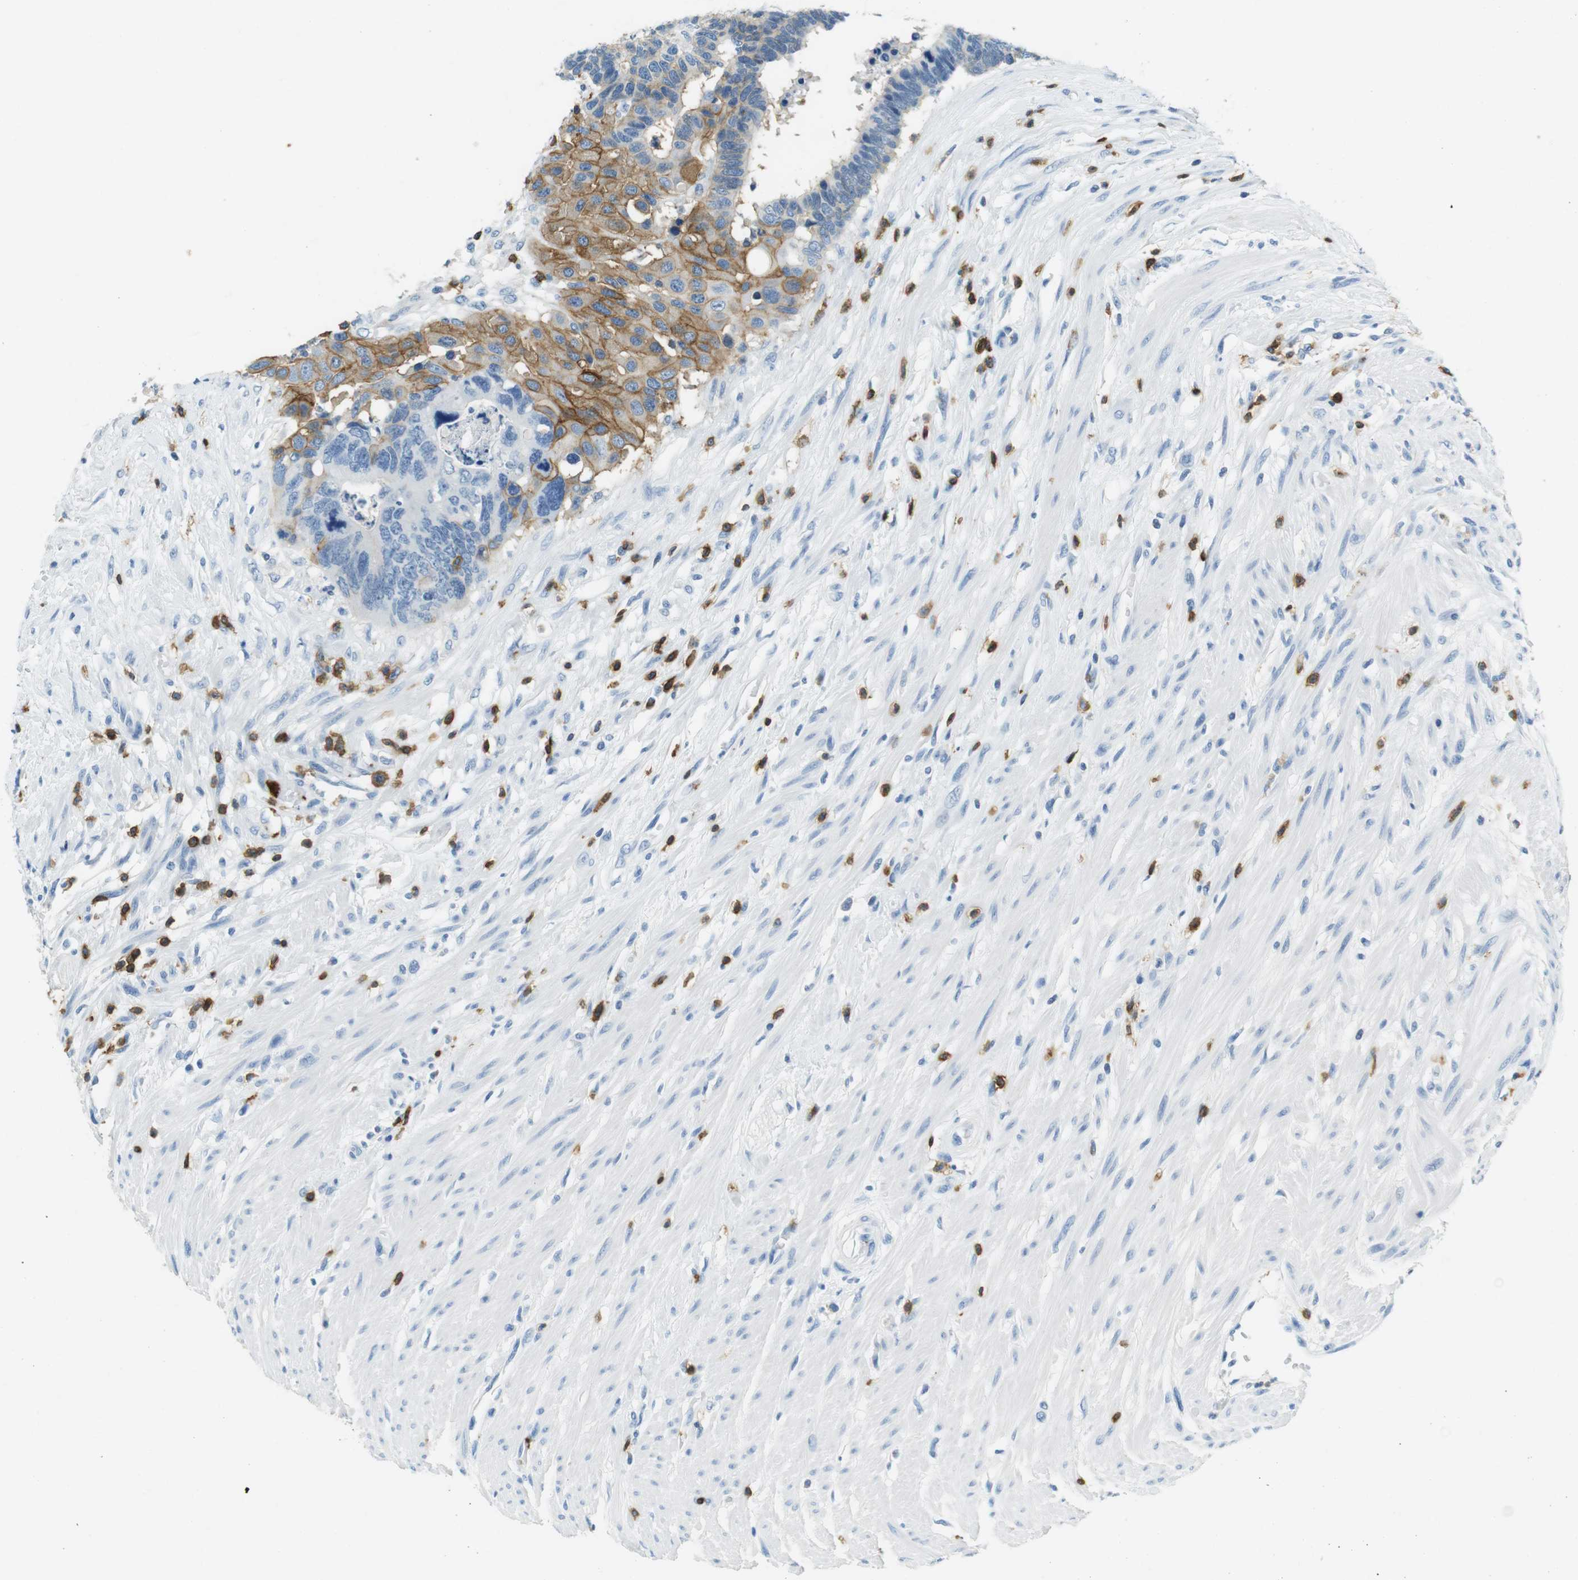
{"staining": {"intensity": "moderate", "quantity": "25%-75%", "location": "cytoplasmic/membranous"}, "tissue": "colorectal cancer", "cell_type": "Tumor cells", "image_type": "cancer", "snomed": [{"axis": "morphology", "description": "Adenocarcinoma, NOS"}, {"axis": "topography", "description": "Rectum"}], "caption": "This is a photomicrograph of immunohistochemistry (IHC) staining of adenocarcinoma (colorectal), which shows moderate positivity in the cytoplasmic/membranous of tumor cells.", "gene": "LAT", "patient": {"sex": "male", "age": 51}}